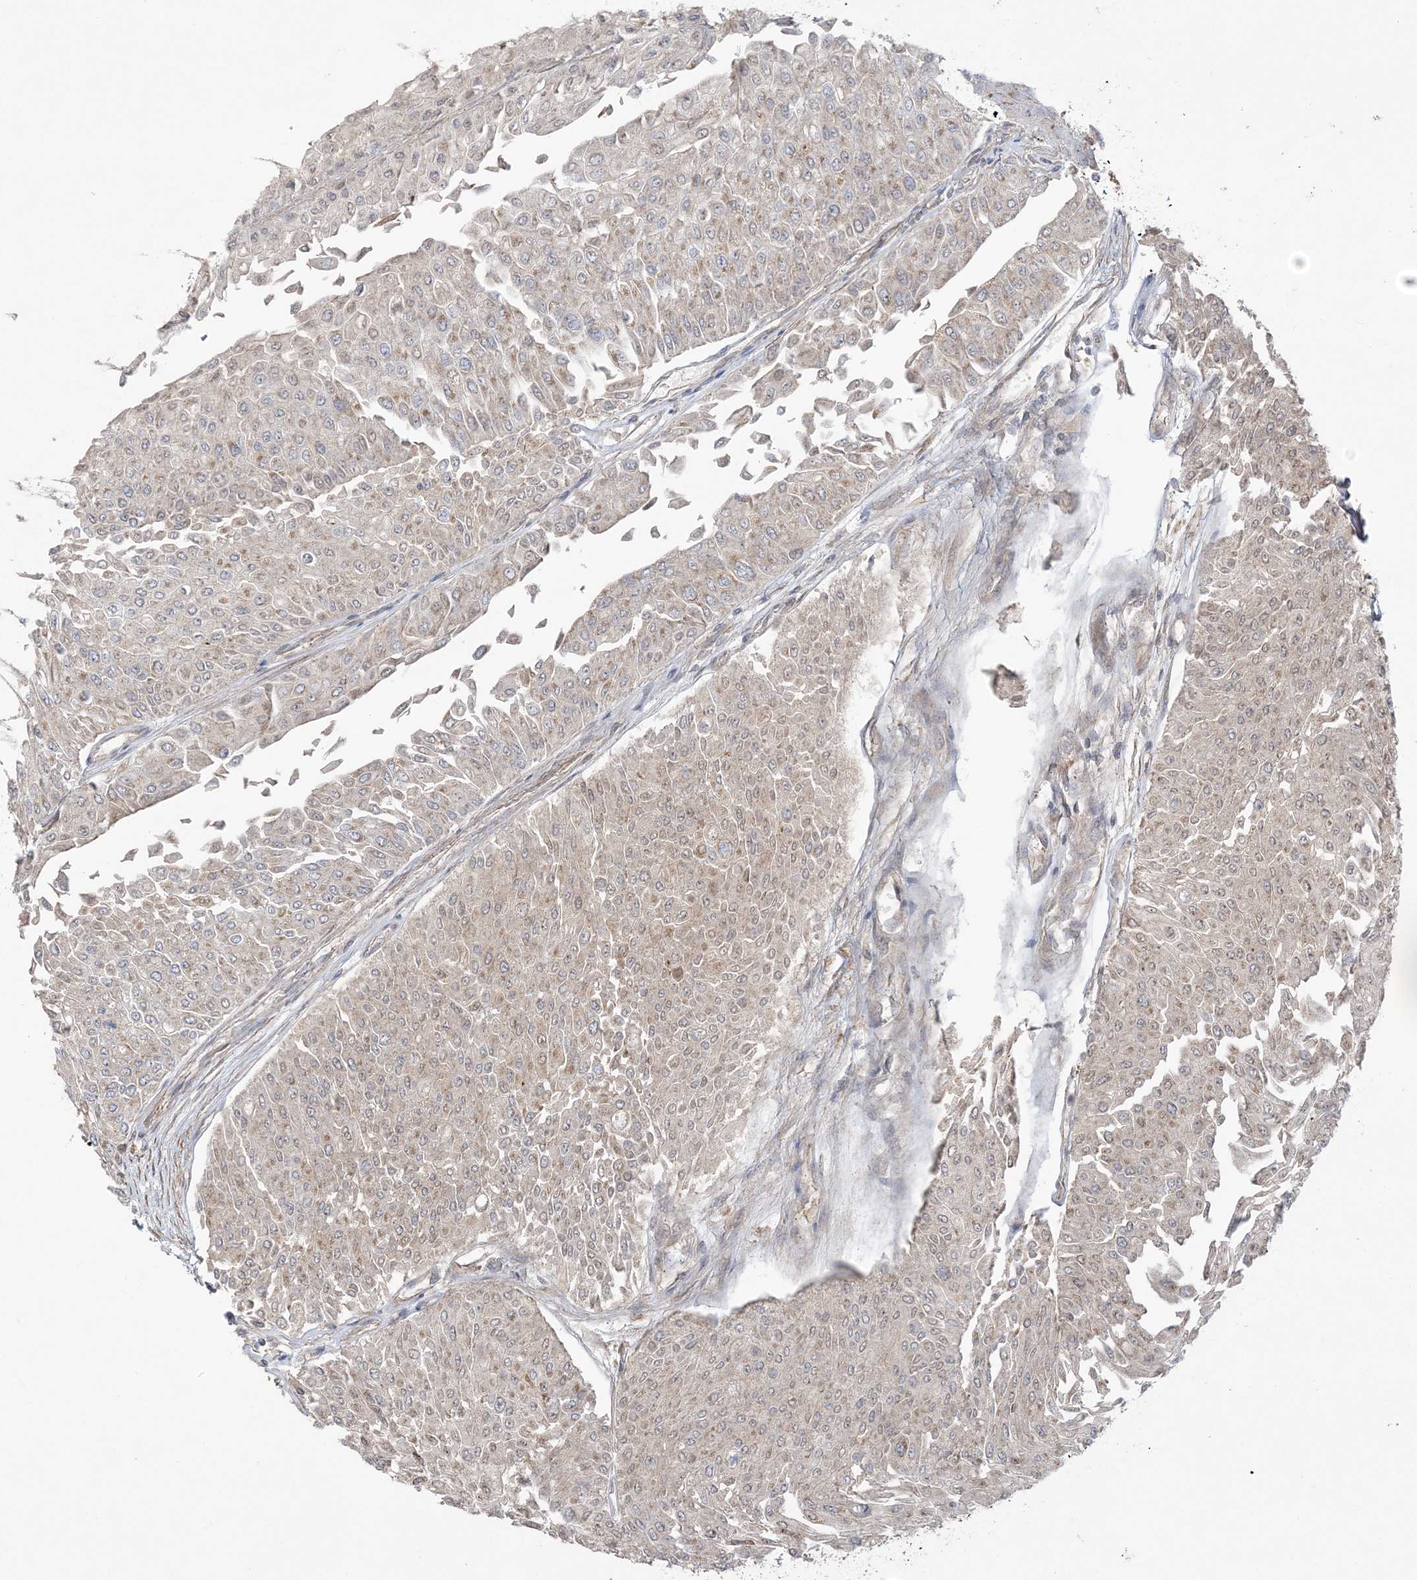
{"staining": {"intensity": "weak", "quantity": "<25%", "location": "cytoplasmic/membranous,nuclear"}, "tissue": "urothelial cancer", "cell_type": "Tumor cells", "image_type": "cancer", "snomed": [{"axis": "morphology", "description": "Urothelial carcinoma, Low grade"}, {"axis": "topography", "description": "Urinary bladder"}], "caption": "Tumor cells are negative for brown protein staining in urothelial cancer.", "gene": "SCLT1", "patient": {"sex": "male", "age": 67}}